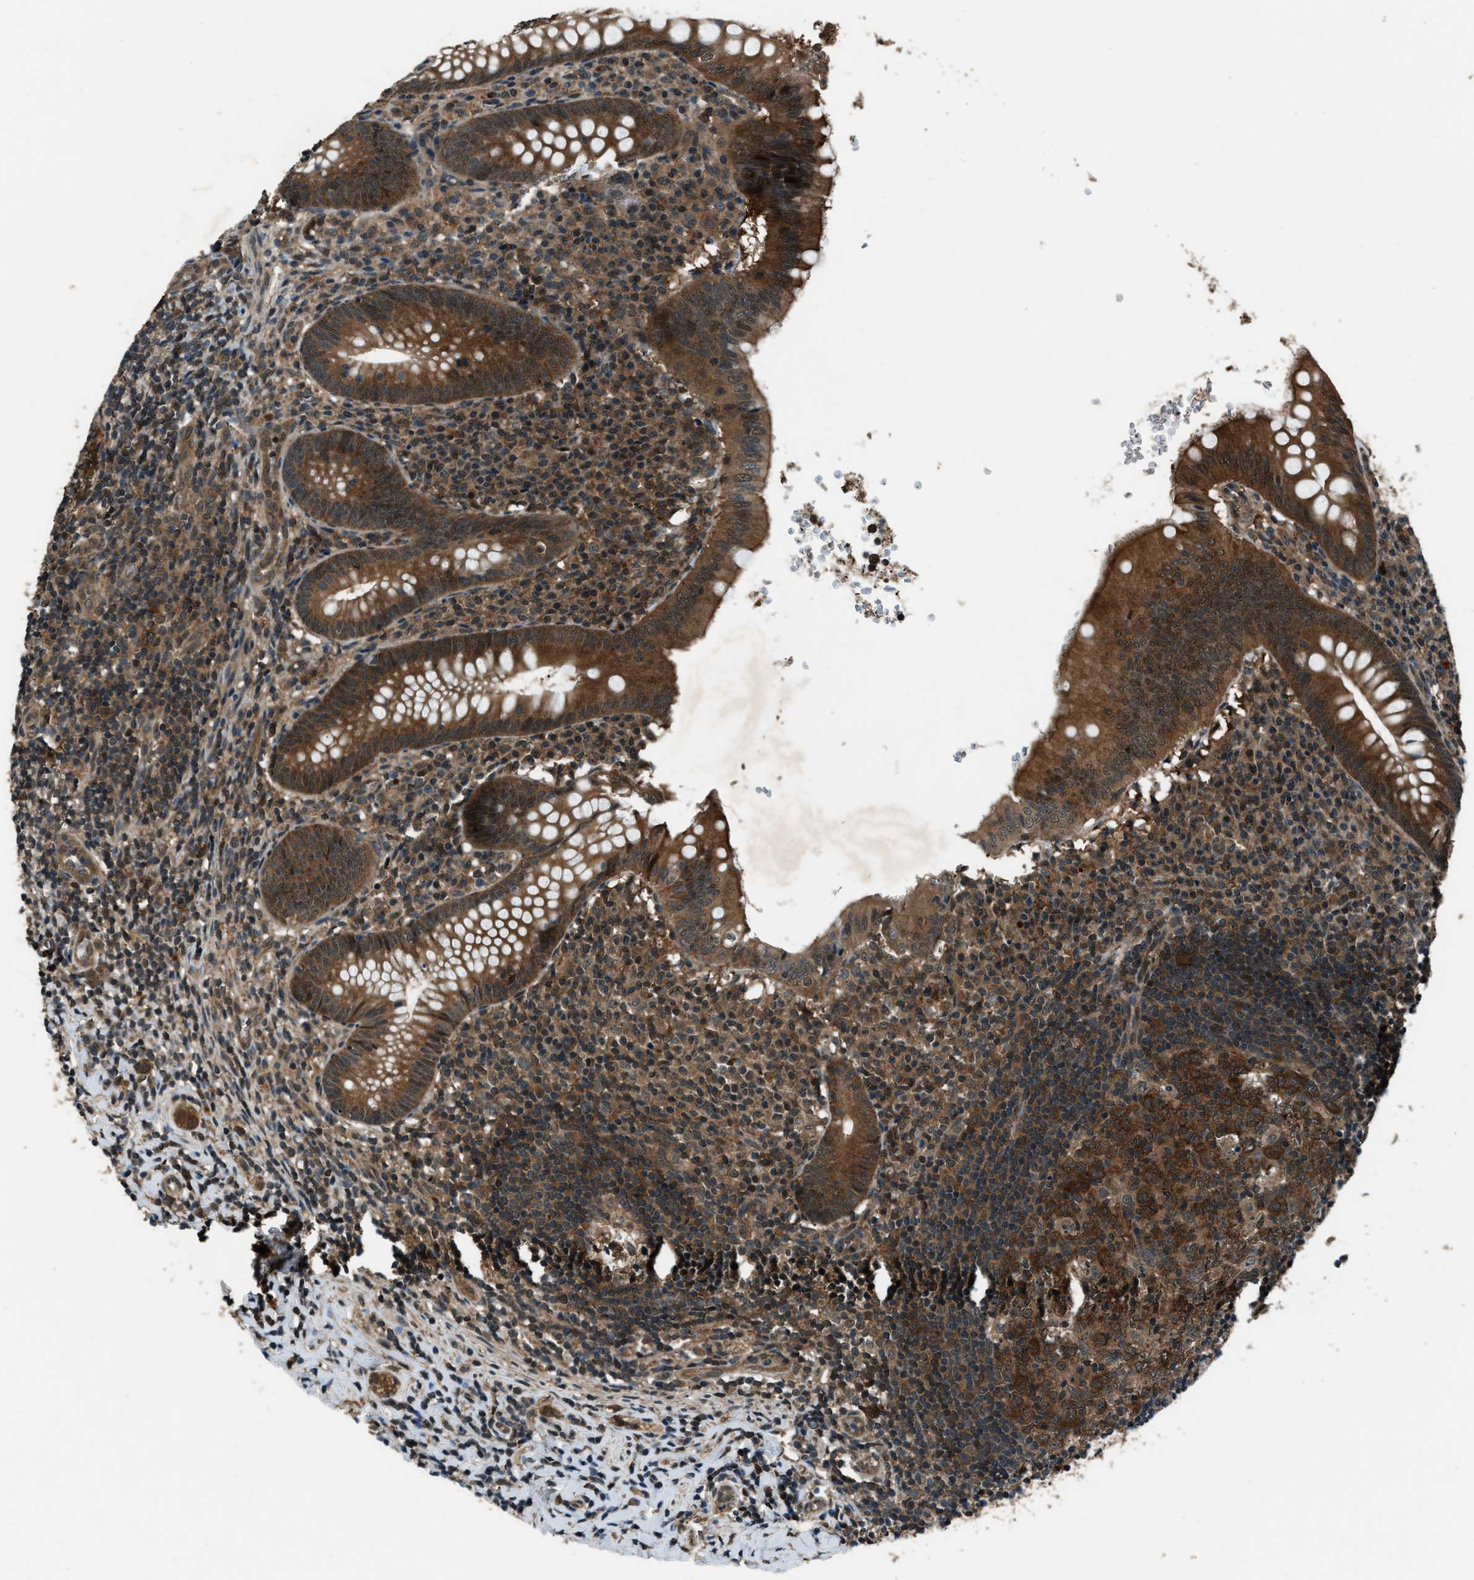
{"staining": {"intensity": "strong", "quantity": ">75%", "location": "cytoplasmic/membranous"}, "tissue": "appendix", "cell_type": "Glandular cells", "image_type": "normal", "snomed": [{"axis": "morphology", "description": "Normal tissue, NOS"}, {"axis": "topography", "description": "Appendix"}], "caption": "This image displays immunohistochemistry staining of benign appendix, with high strong cytoplasmic/membranous positivity in approximately >75% of glandular cells.", "gene": "NUDCD3", "patient": {"sex": "male", "age": 8}}